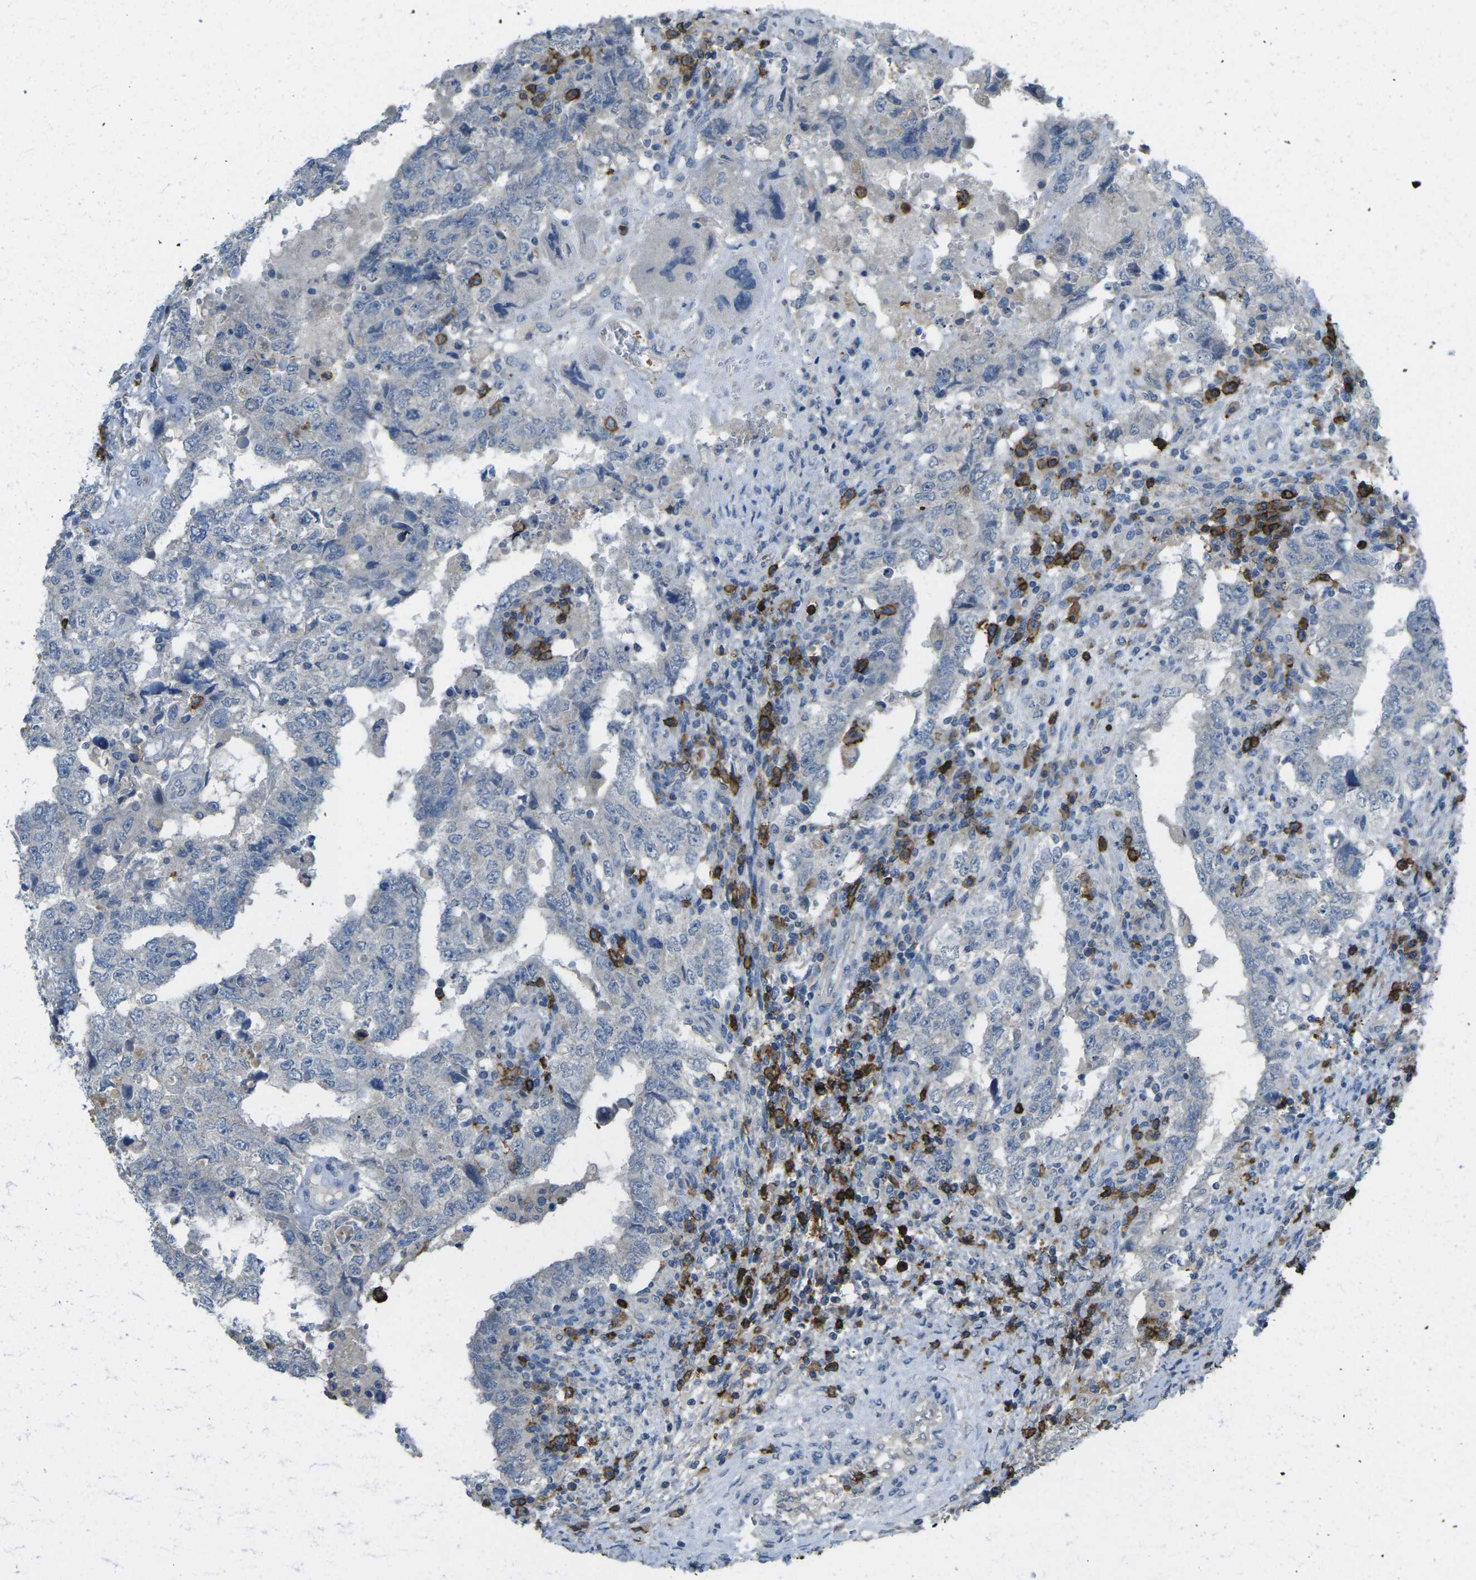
{"staining": {"intensity": "negative", "quantity": "none", "location": "none"}, "tissue": "testis cancer", "cell_type": "Tumor cells", "image_type": "cancer", "snomed": [{"axis": "morphology", "description": "Carcinoma, Embryonal, NOS"}, {"axis": "topography", "description": "Testis"}], "caption": "Immunohistochemistry photomicrograph of neoplastic tissue: human testis cancer stained with DAB reveals no significant protein staining in tumor cells.", "gene": "CD19", "patient": {"sex": "male", "age": 26}}